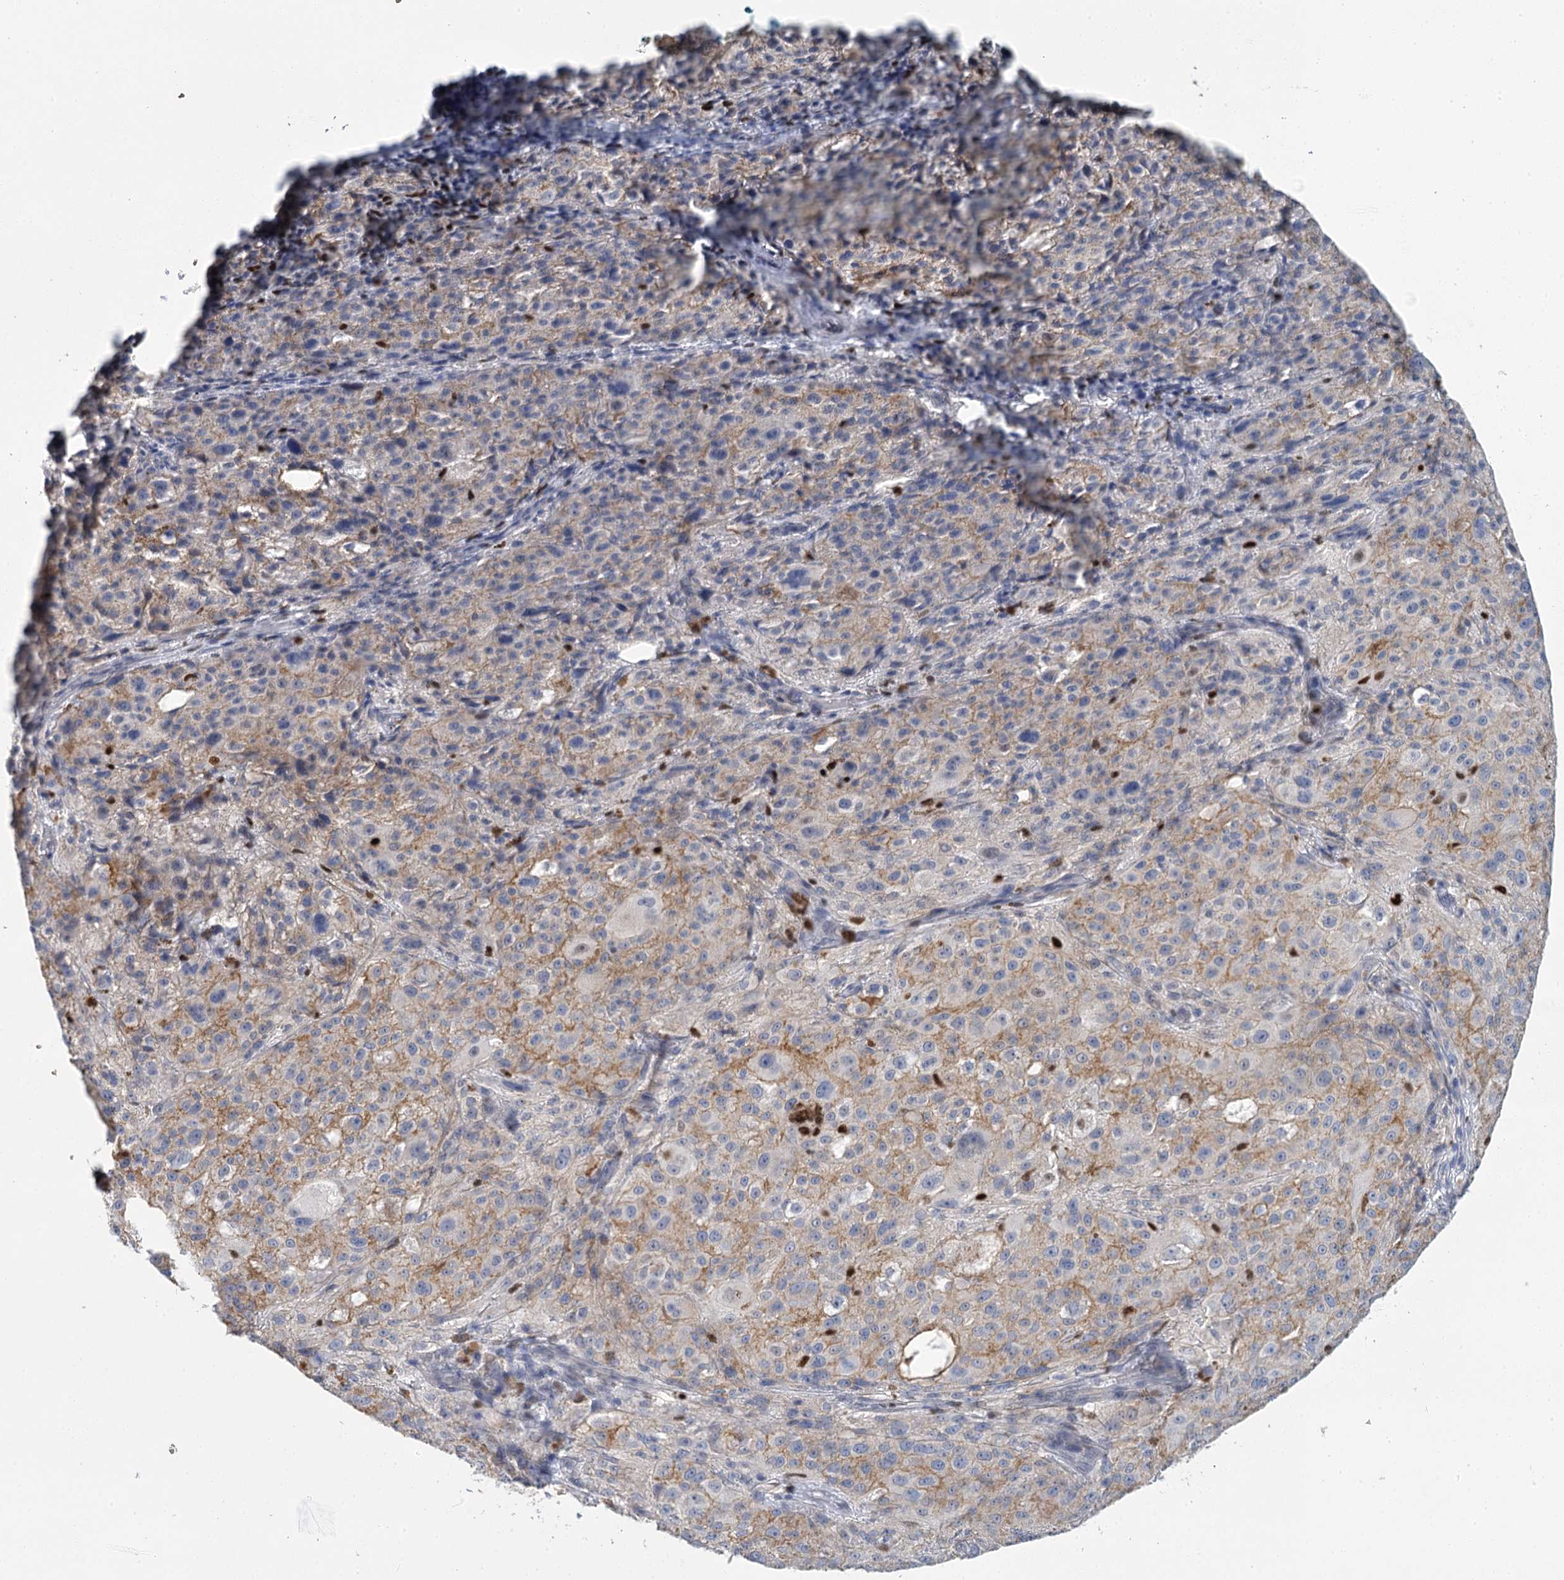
{"staining": {"intensity": "moderate", "quantity": "<25%", "location": "cytoplasmic/membranous"}, "tissue": "melanoma", "cell_type": "Tumor cells", "image_type": "cancer", "snomed": [{"axis": "morphology", "description": "Necrosis, NOS"}, {"axis": "morphology", "description": "Malignant melanoma, NOS"}, {"axis": "topography", "description": "Skin"}], "caption": "Human malignant melanoma stained with a protein marker reveals moderate staining in tumor cells.", "gene": "IGSF3", "patient": {"sex": "female", "age": 87}}